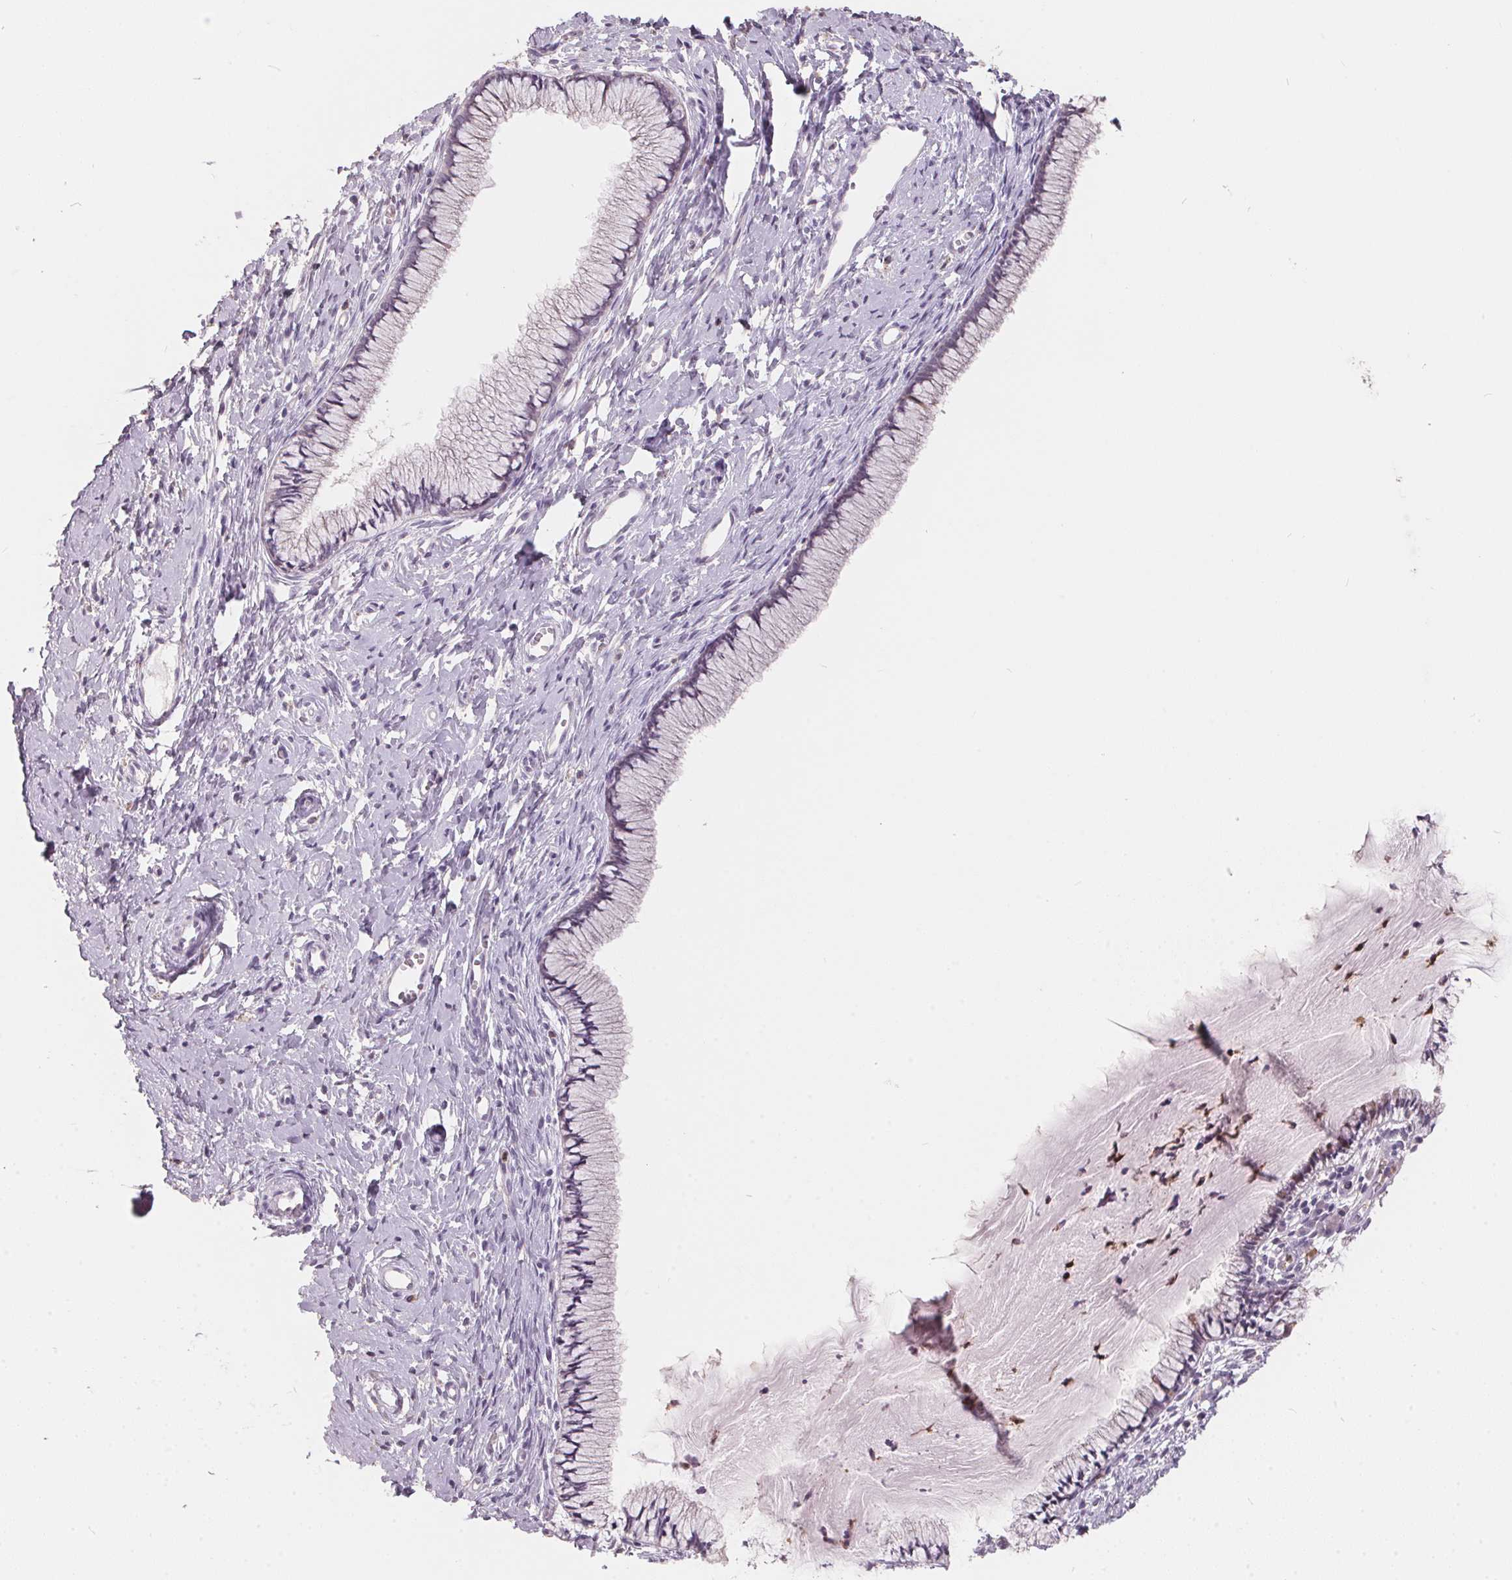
{"staining": {"intensity": "negative", "quantity": "none", "location": "none"}, "tissue": "cervix", "cell_type": "Glandular cells", "image_type": "normal", "snomed": [{"axis": "morphology", "description": "Normal tissue, NOS"}, {"axis": "topography", "description": "Cervix"}], "caption": "Human cervix stained for a protein using immunohistochemistry (IHC) shows no staining in glandular cells.", "gene": "SERPINB1", "patient": {"sex": "female", "age": 40}}